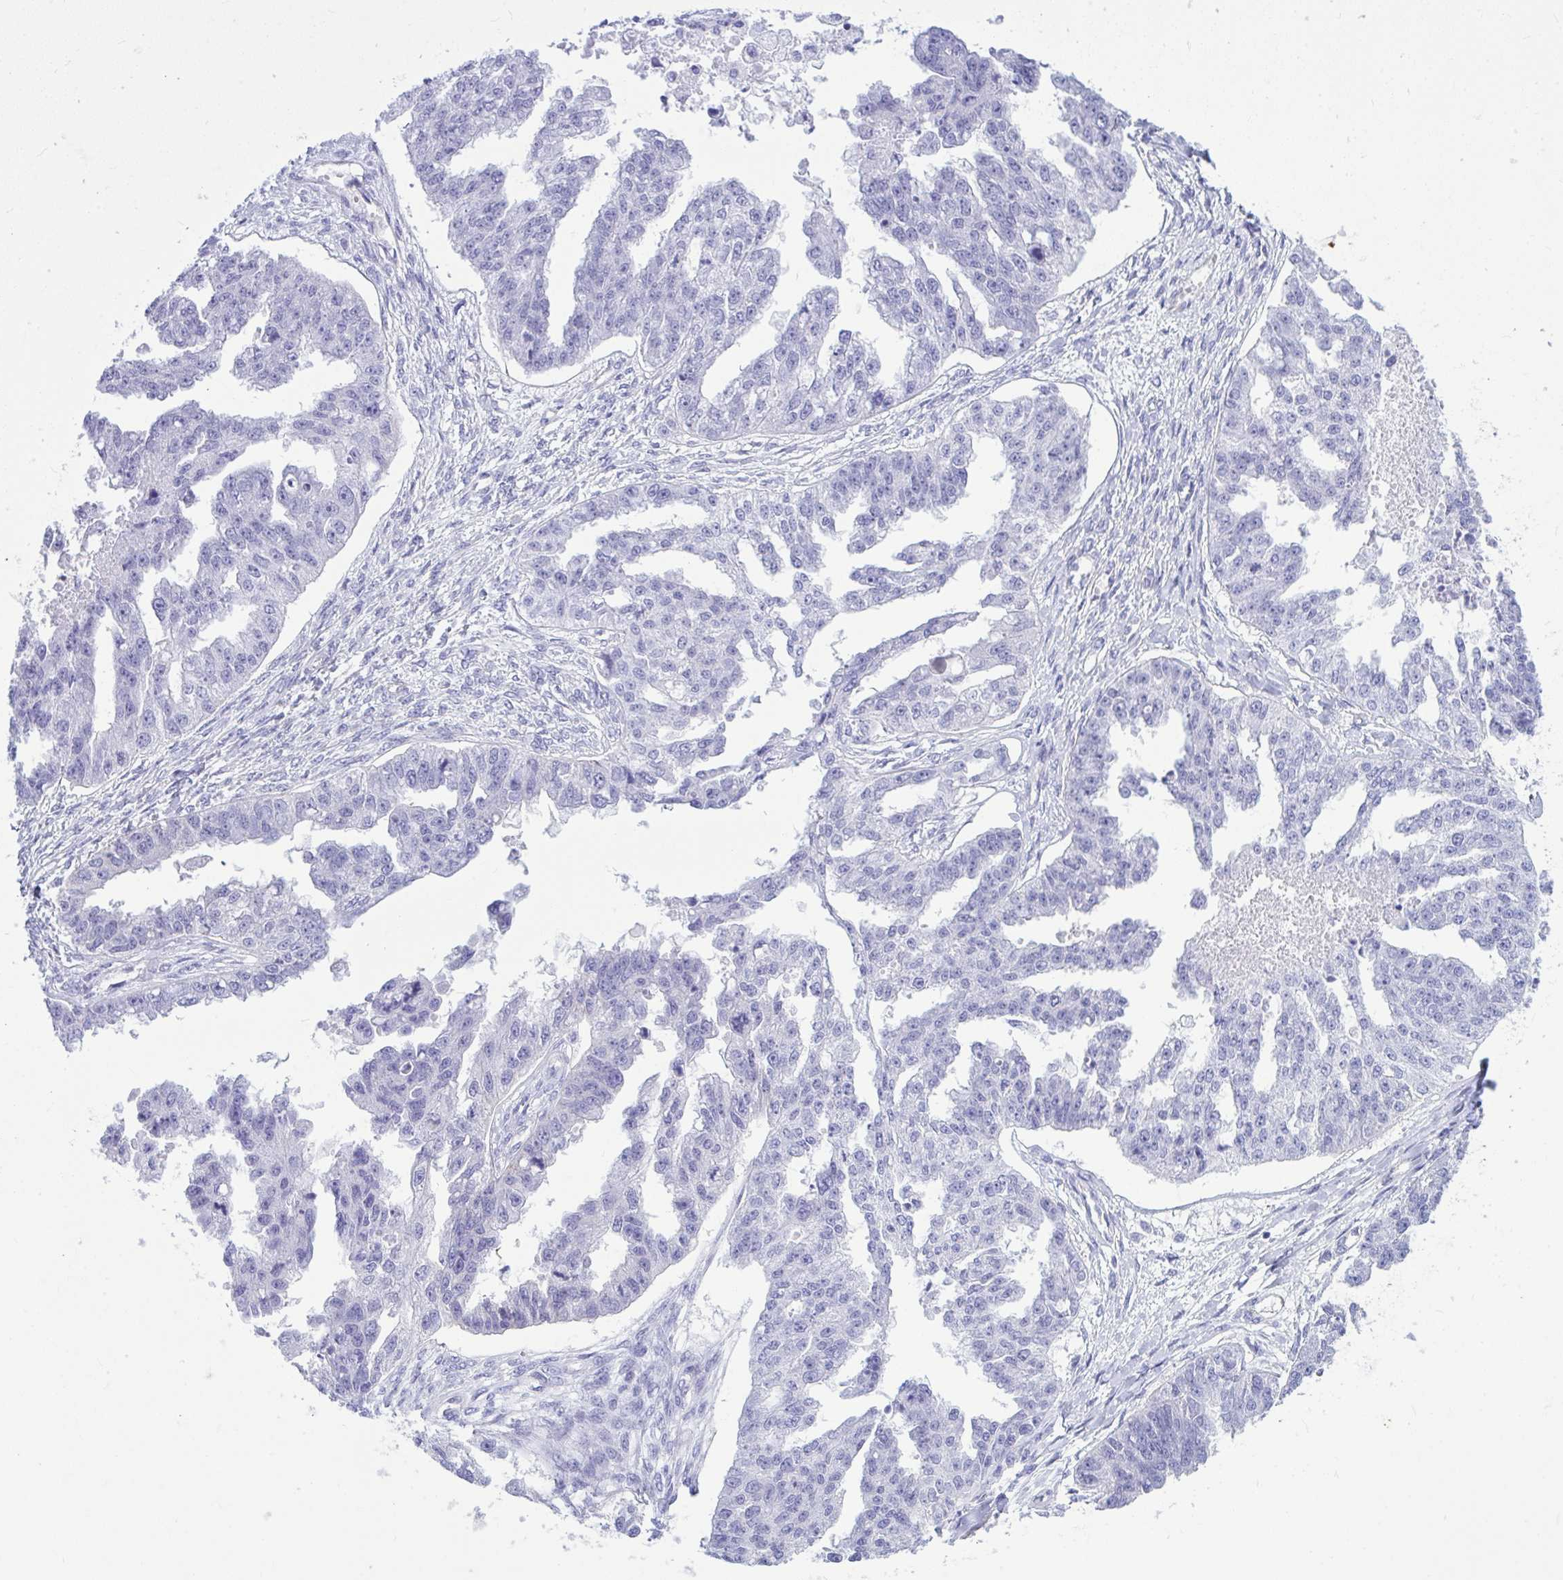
{"staining": {"intensity": "negative", "quantity": "none", "location": "none"}, "tissue": "ovarian cancer", "cell_type": "Tumor cells", "image_type": "cancer", "snomed": [{"axis": "morphology", "description": "Cystadenocarcinoma, serous, NOS"}, {"axis": "topography", "description": "Ovary"}], "caption": "This is a image of immunohistochemistry staining of ovarian cancer (serous cystadenocarcinoma), which shows no positivity in tumor cells.", "gene": "LIMS2", "patient": {"sex": "female", "age": 58}}